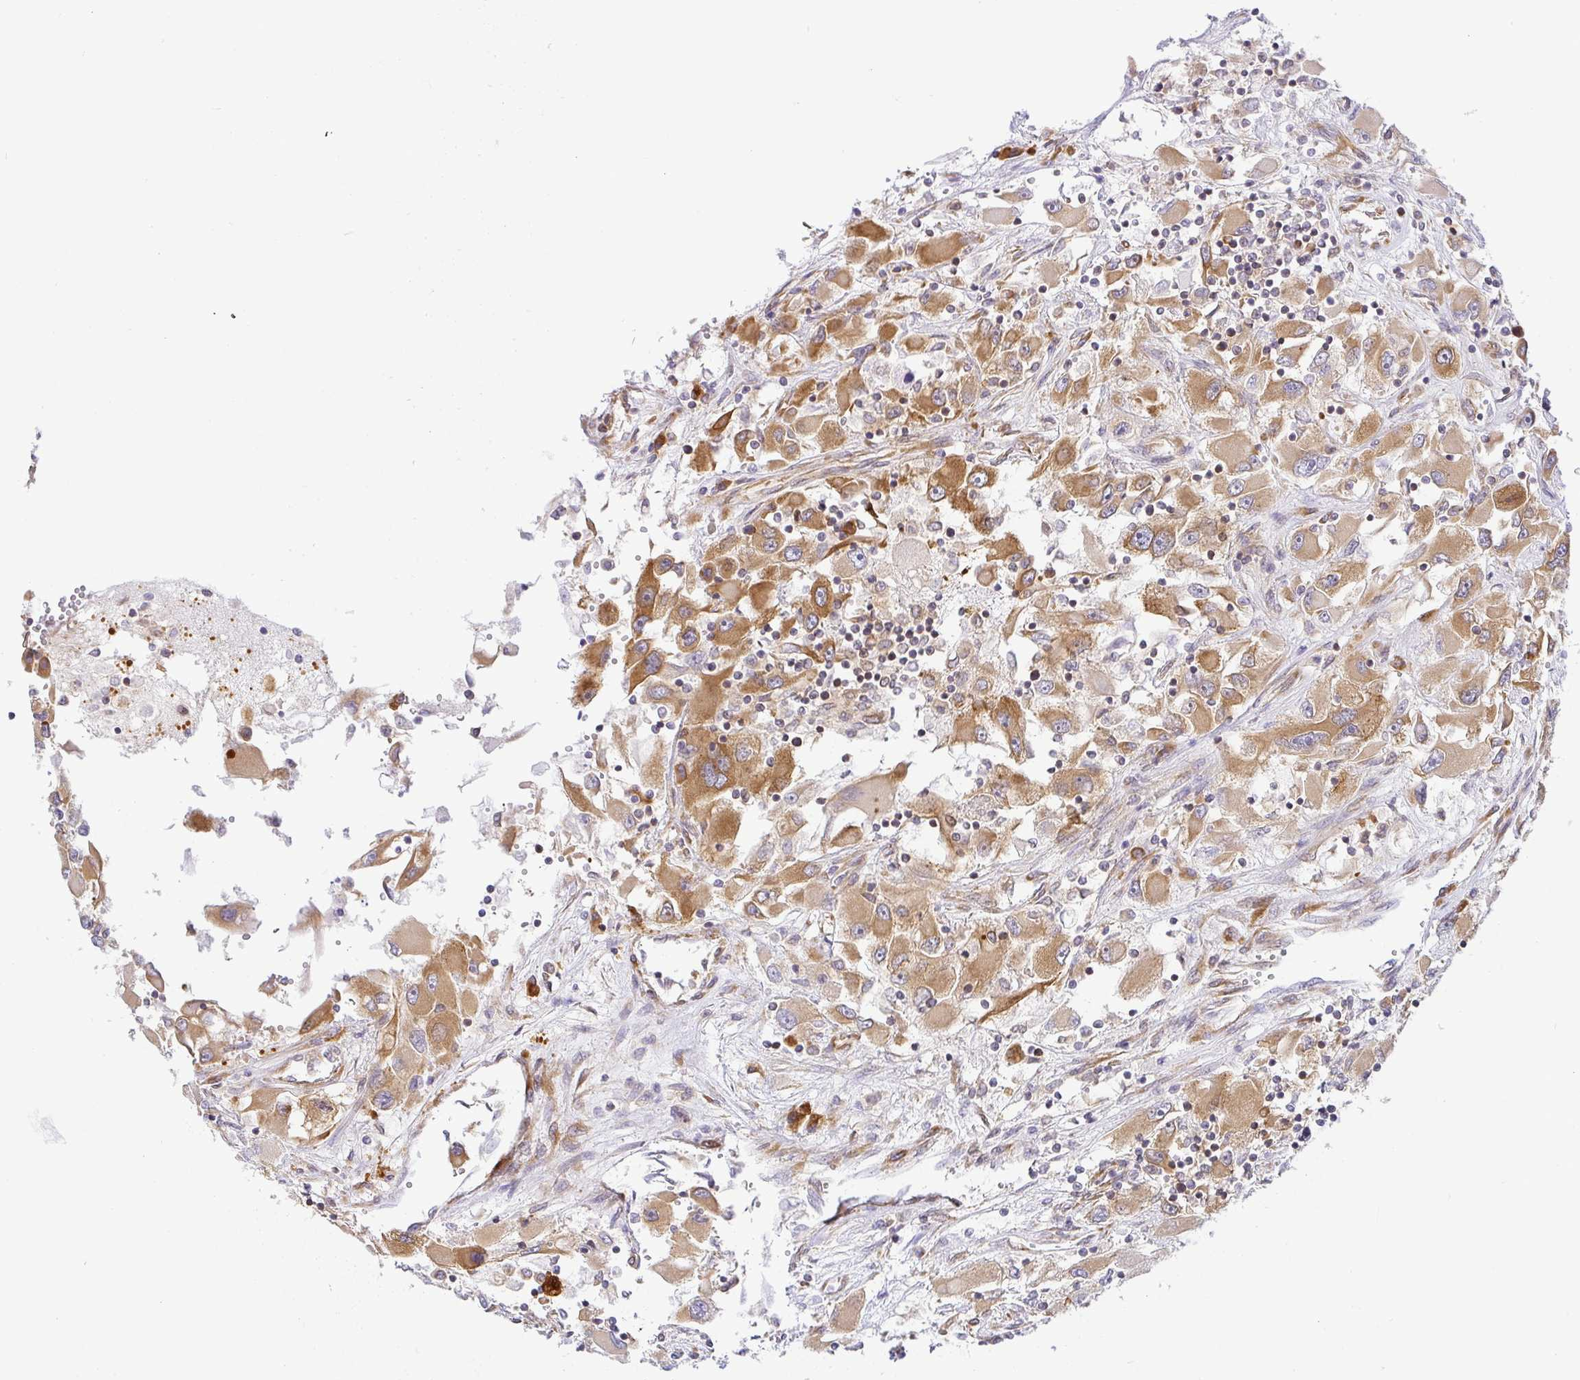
{"staining": {"intensity": "moderate", "quantity": ">75%", "location": "cytoplasmic/membranous"}, "tissue": "renal cancer", "cell_type": "Tumor cells", "image_type": "cancer", "snomed": [{"axis": "morphology", "description": "Adenocarcinoma, NOS"}, {"axis": "topography", "description": "Kidney"}], "caption": "Protein staining by IHC shows moderate cytoplasmic/membranous positivity in about >75% of tumor cells in renal cancer. (DAB = brown stain, brightfield microscopy at high magnification).", "gene": "DERL2", "patient": {"sex": "female", "age": 52}}